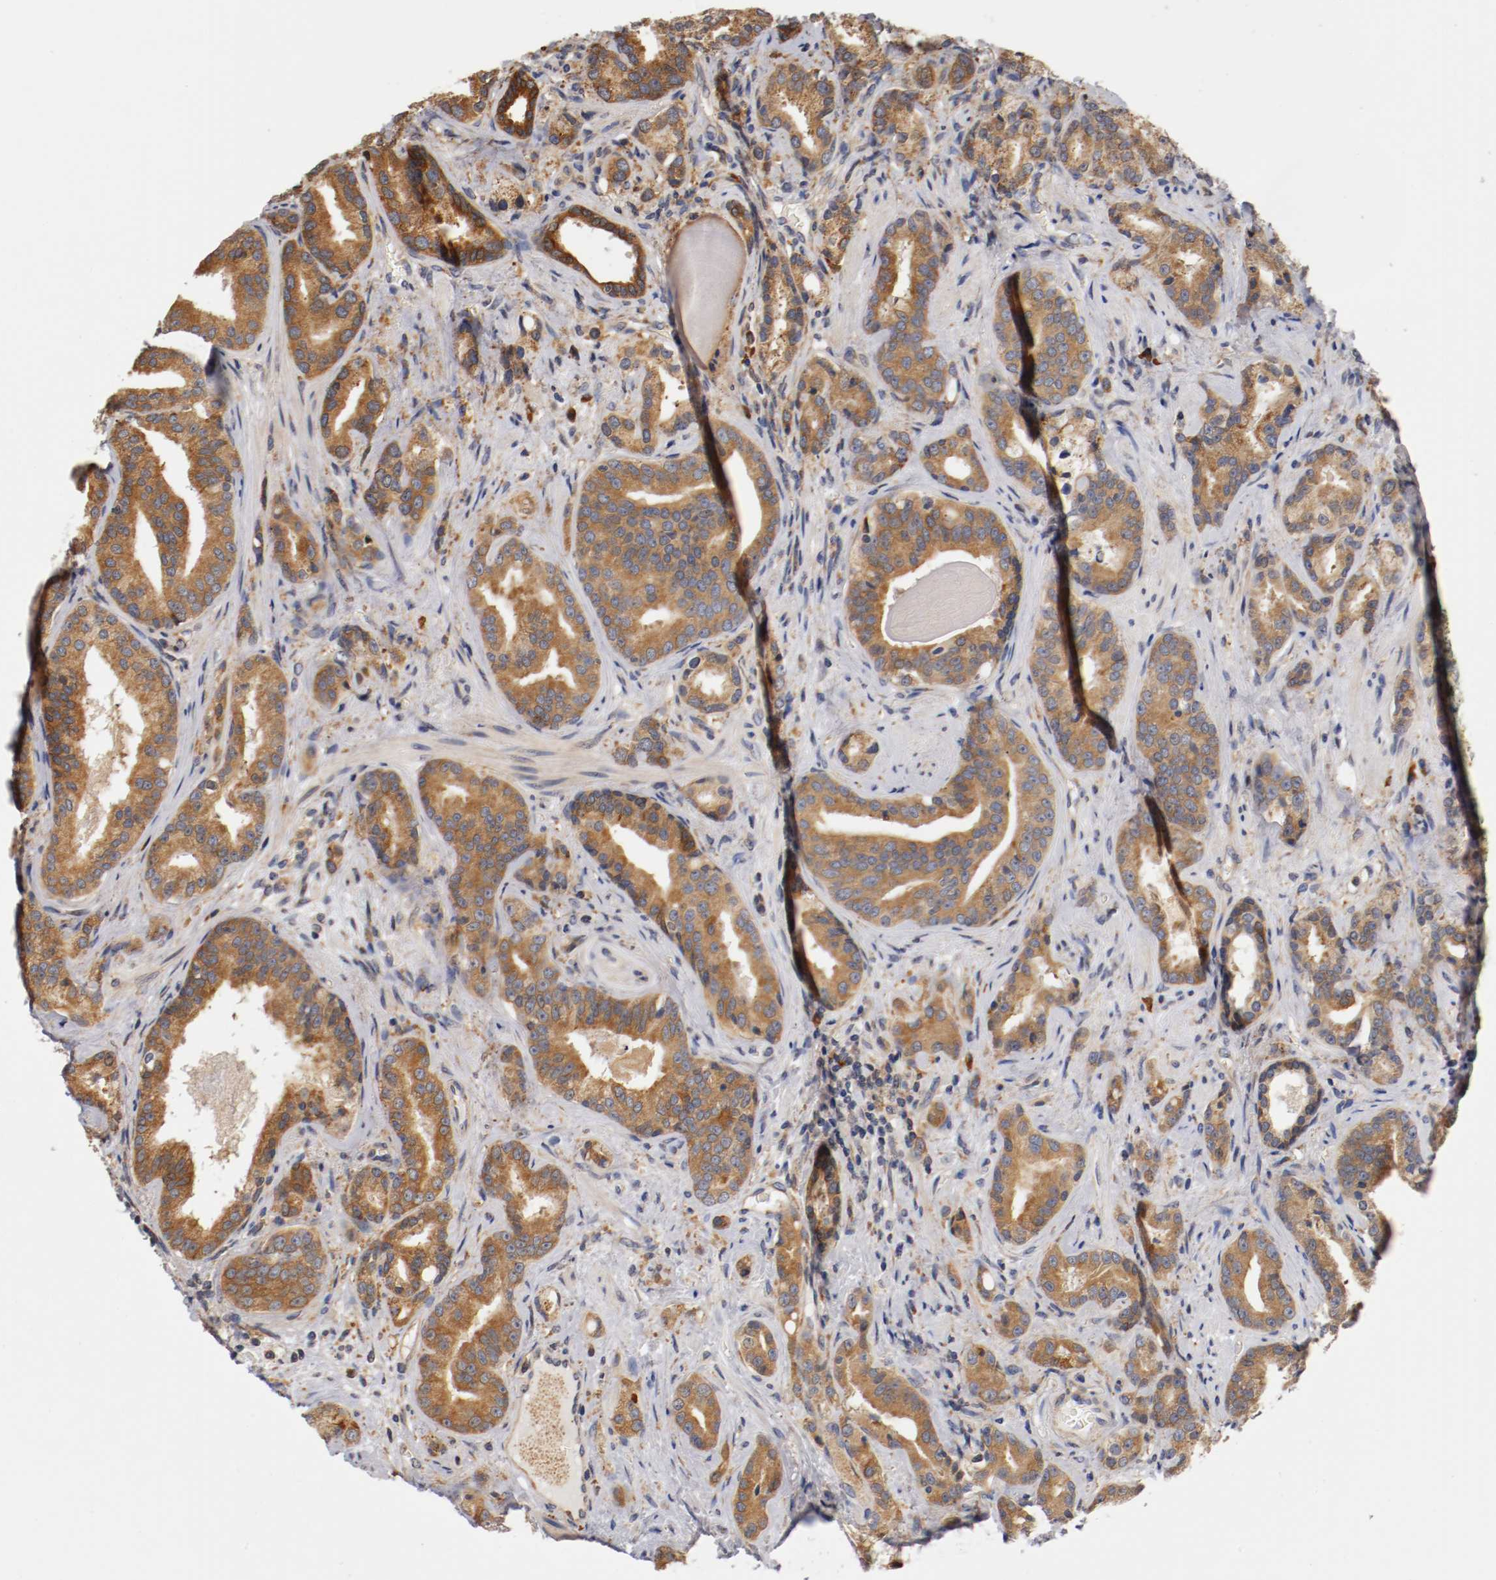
{"staining": {"intensity": "strong", "quantity": ">75%", "location": "cytoplasmic/membranous"}, "tissue": "prostate cancer", "cell_type": "Tumor cells", "image_type": "cancer", "snomed": [{"axis": "morphology", "description": "Adenocarcinoma, Low grade"}, {"axis": "topography", "description": "Prostate"}], "caption": "Protein staining by immunohistochemistry (IHC) displays strong cytoplasmic/membranous positivity in about >75% of tumor cells in prostate cancer. (Brightfield microscopy of DAB IHC at high magnification).", "gene": "TNFSF13", "patient": {"sex": "male", "age": 63}}